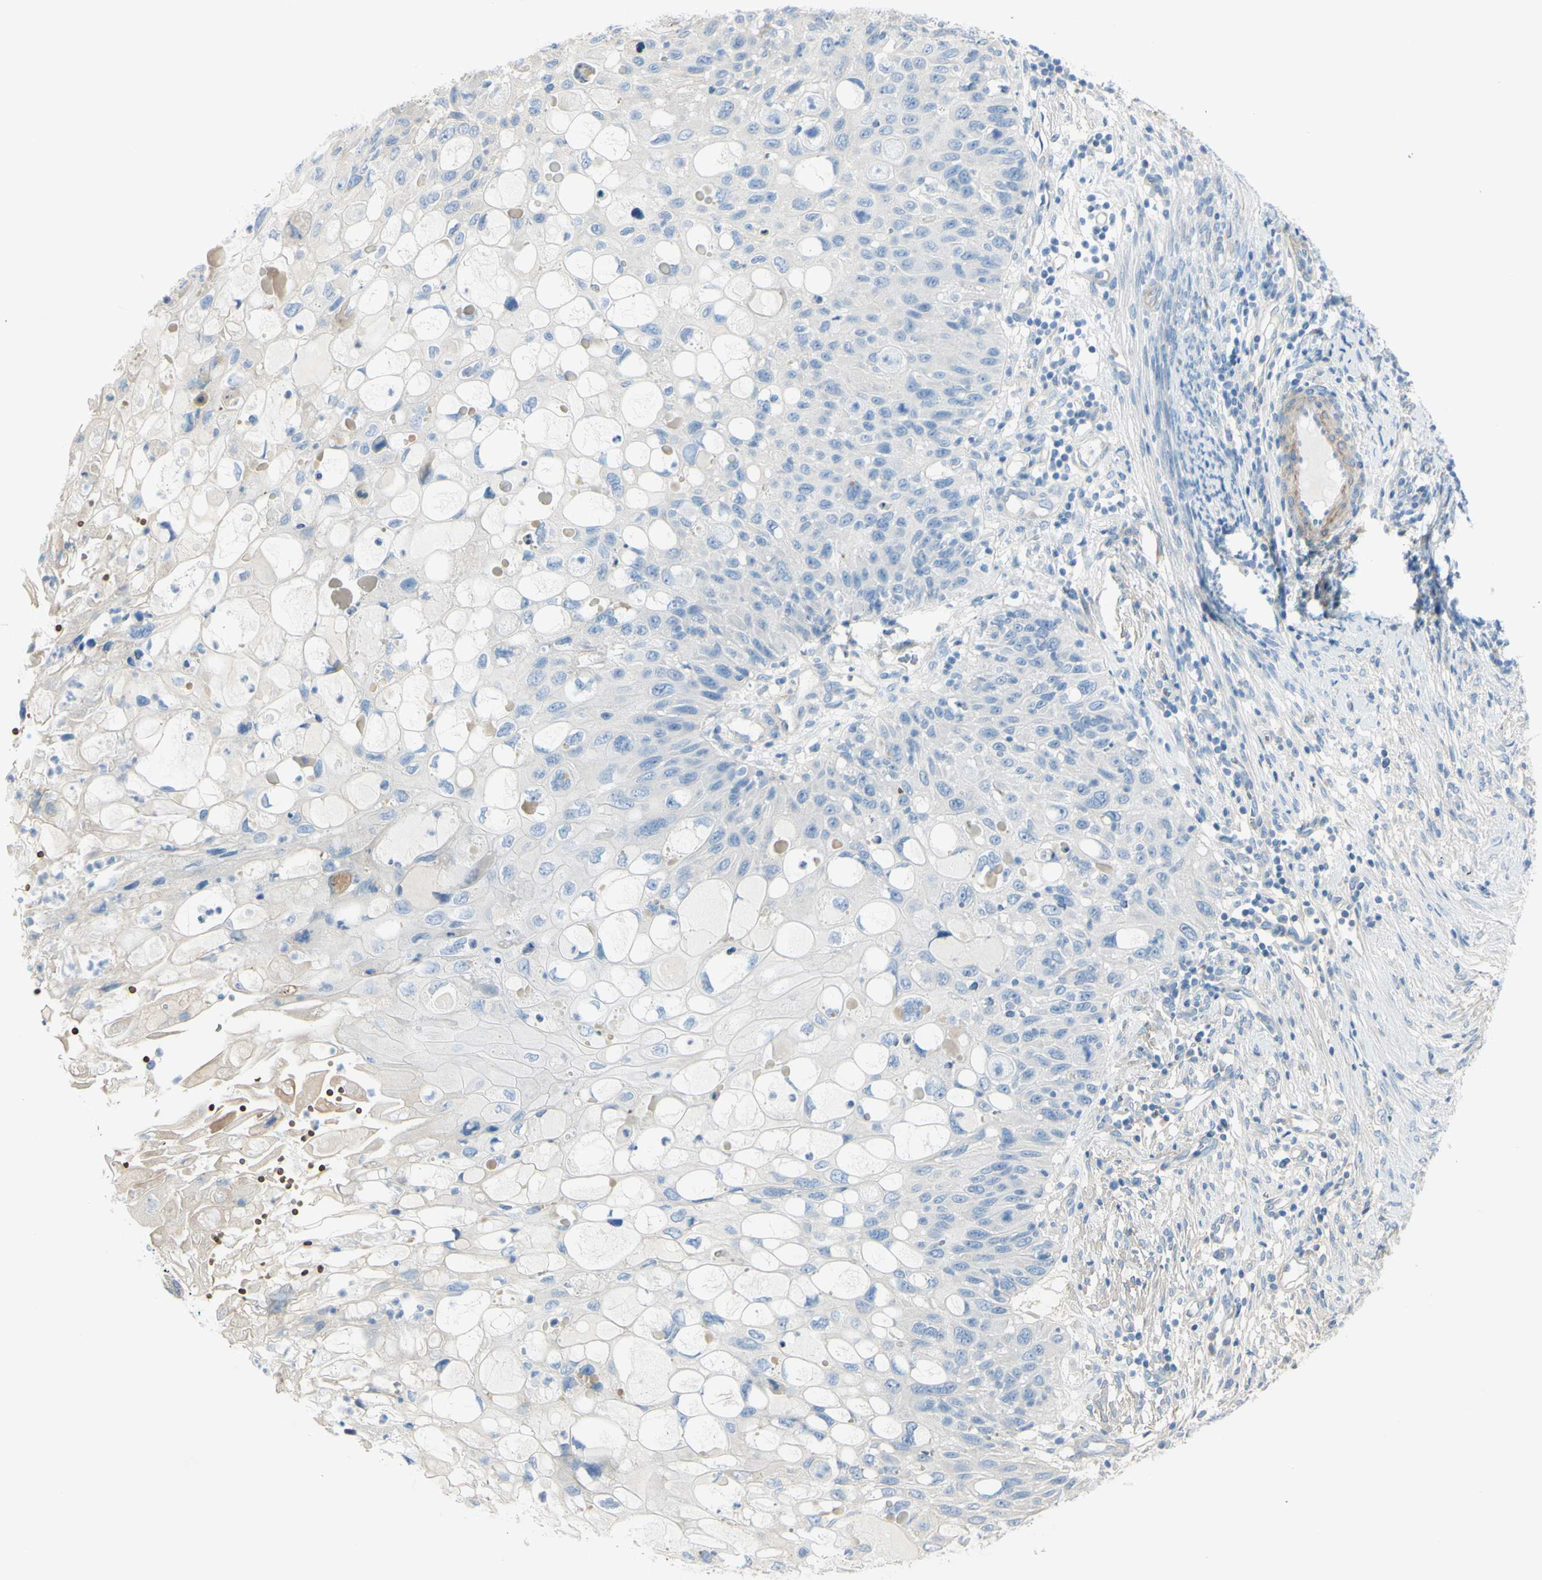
{"staining": {"intensity": "negative", "quantity": "none", "location": "none"}, "tissue": "cervical cancer", "cell_type": "Tumor cells", "image_type": "cancer", "snomed": [{"axis": "morphology", "description": "Squamous cell carcinoma, NOS"}, {"axis": "topography", "description": "Cervix"}], "caption": "Immunohistochemistry of human cervical squamous cell carcinoma reveals no expression in tumor cells.", "gene": "NCBP2L", "patient": {"sex": "female", "age": 70}}